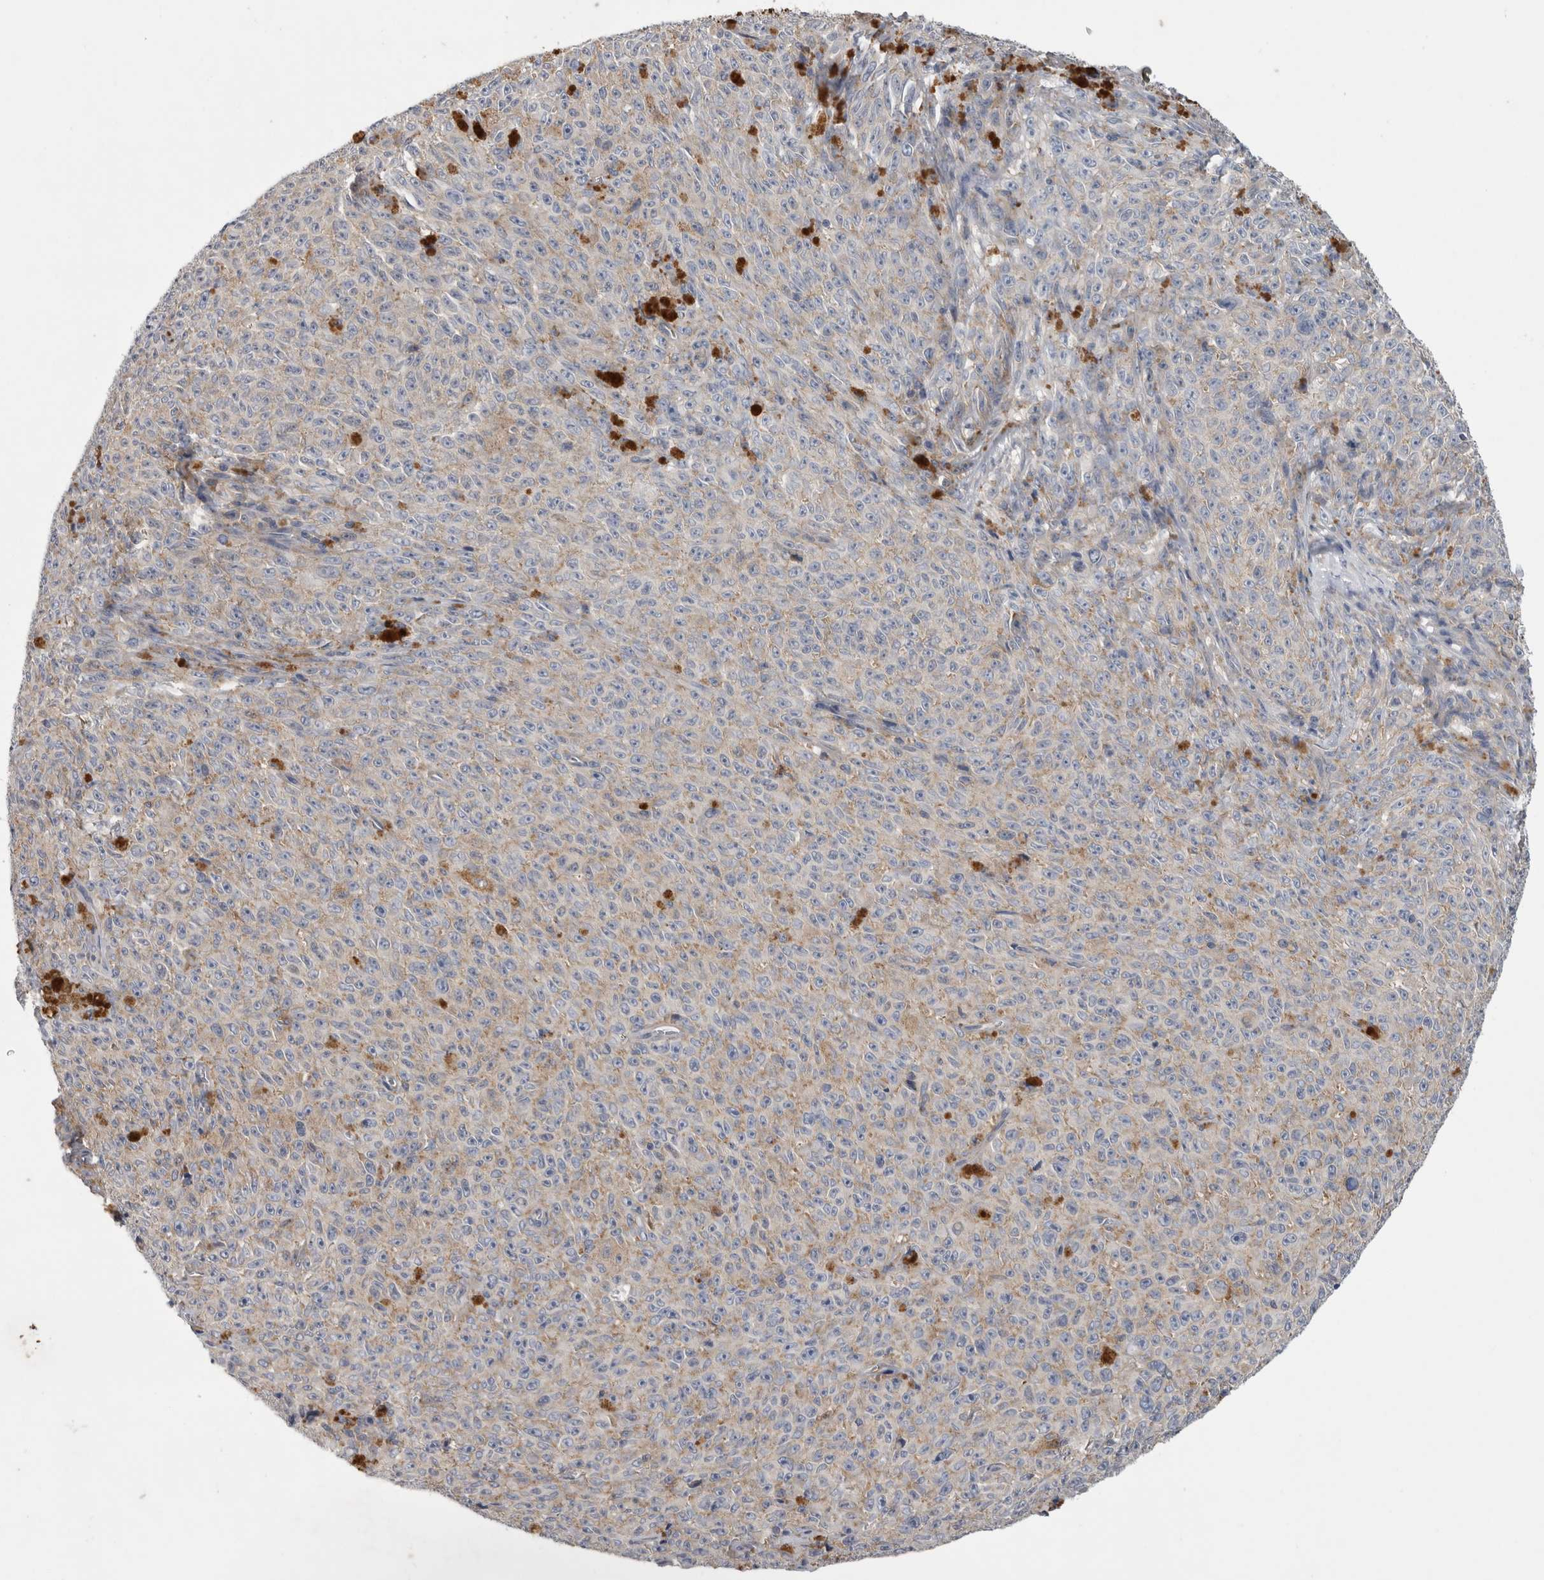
{"staining": {"intensity": "weak", "quantity": "<25%", "location": "cytoplasmic/membranous"}, "tissue": "melanoma", "cell_type": "Tumor cells", "image_type": "cancer", "snomed": [{"axis": "morphology", "description": "Malignant melanoma, NOS"}, {"axis": "topography", "description": "Skin"}], "caption": "A high-resolution image shows immunohistochemistry staining of melanoma, which reveals no significant expression in tumor cells.", "gene": "PRRC2C", "patient": {"sex": "female", "age": 82}}